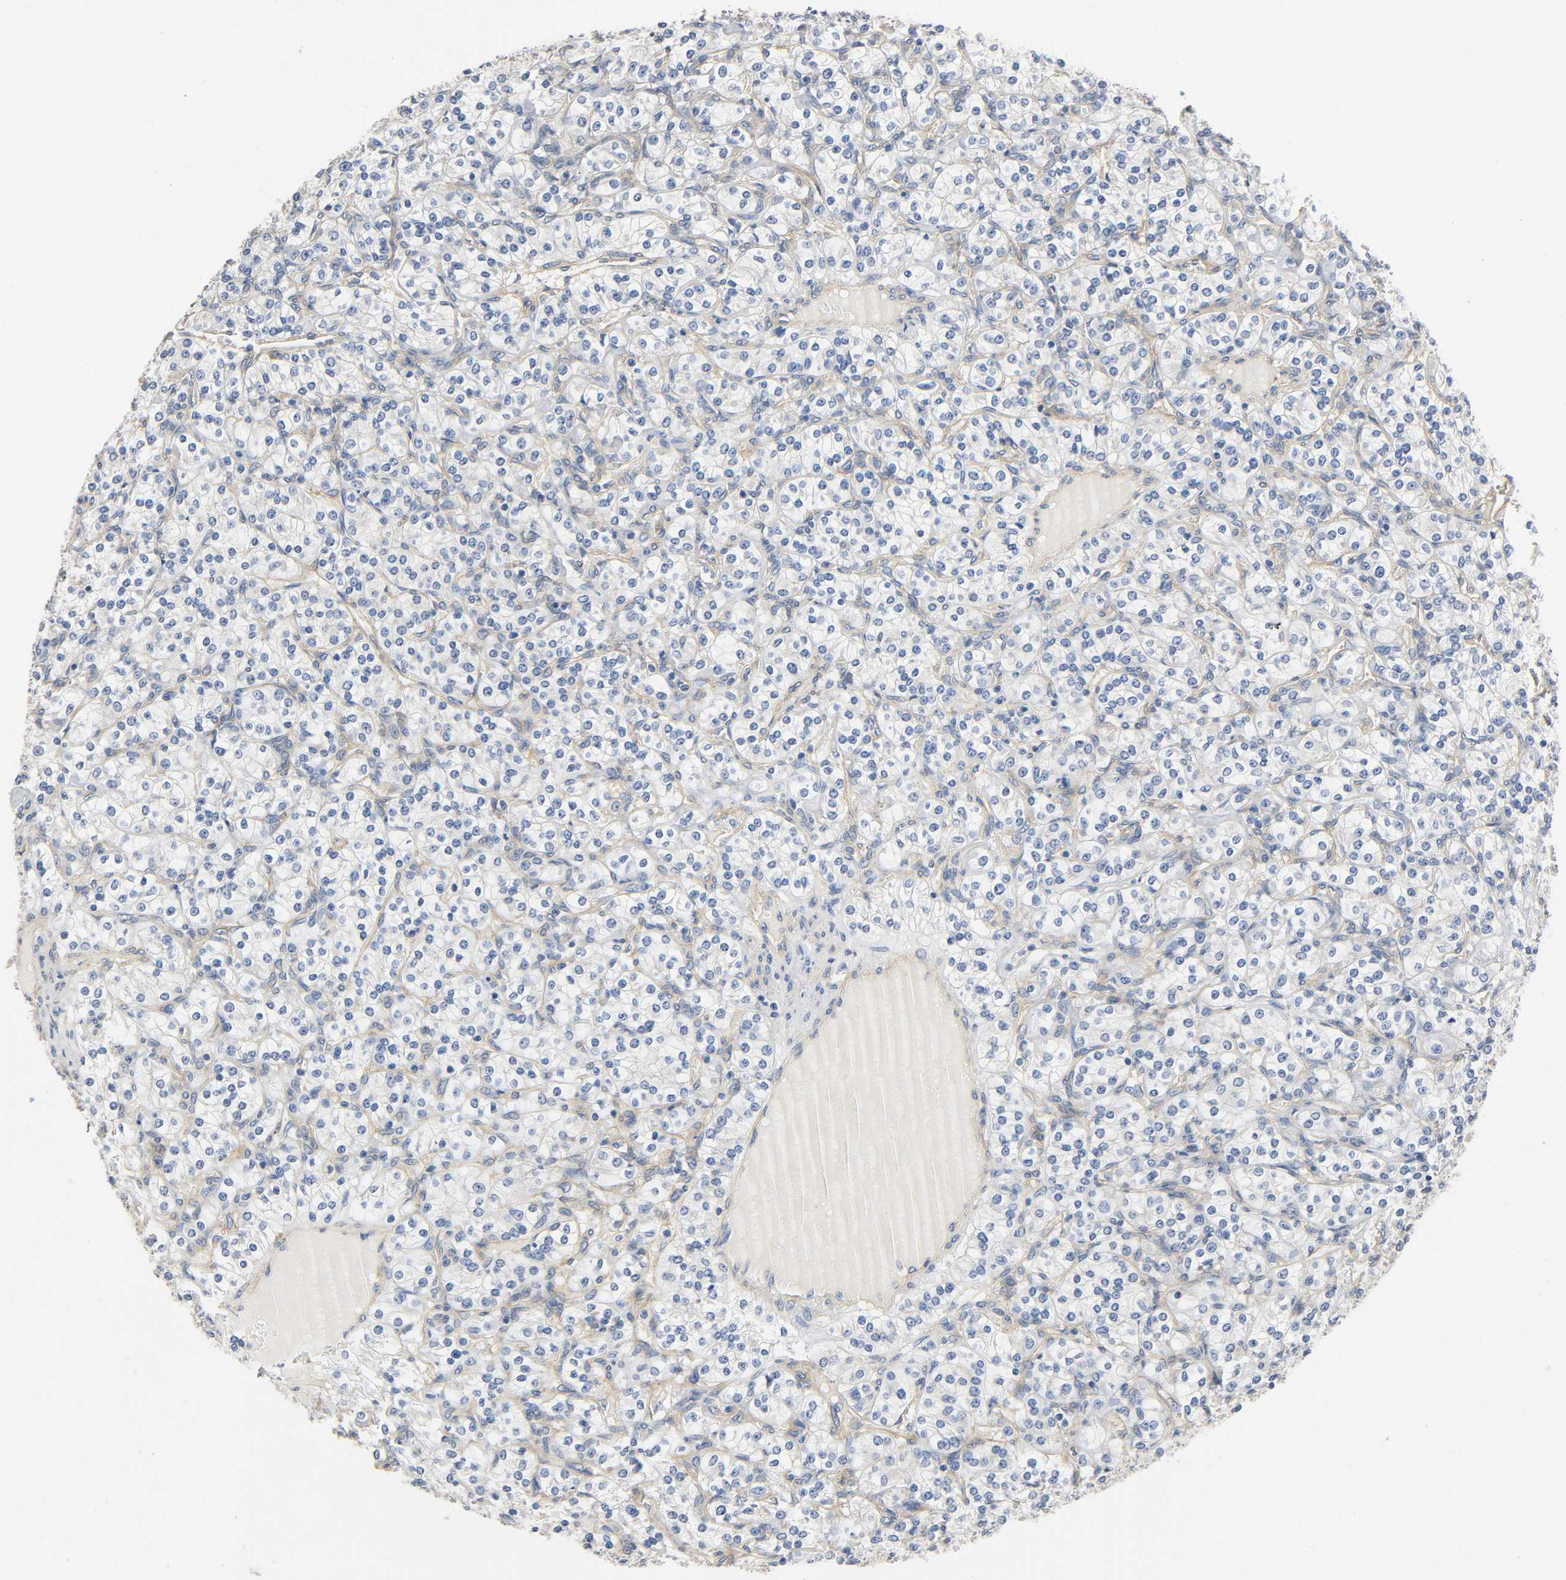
{"staining": {"intensity": "negative", "quantity": "none", "location": "none"}, "tissue": "renal cancer", "cell_type": "Tumor cells", "image_type": "cancer", "snomed": [{"axis": "morphology", "description": "Adenocarcinoma, NOS"}, {"axis": "topography", "description": "Kidney"}], "caption": "The image reveals no staining of tumor cells in renal cancer (adenocarcinoma).", "gene": "ARPC1A", "patient": {"sex": "male", "age": 77}}